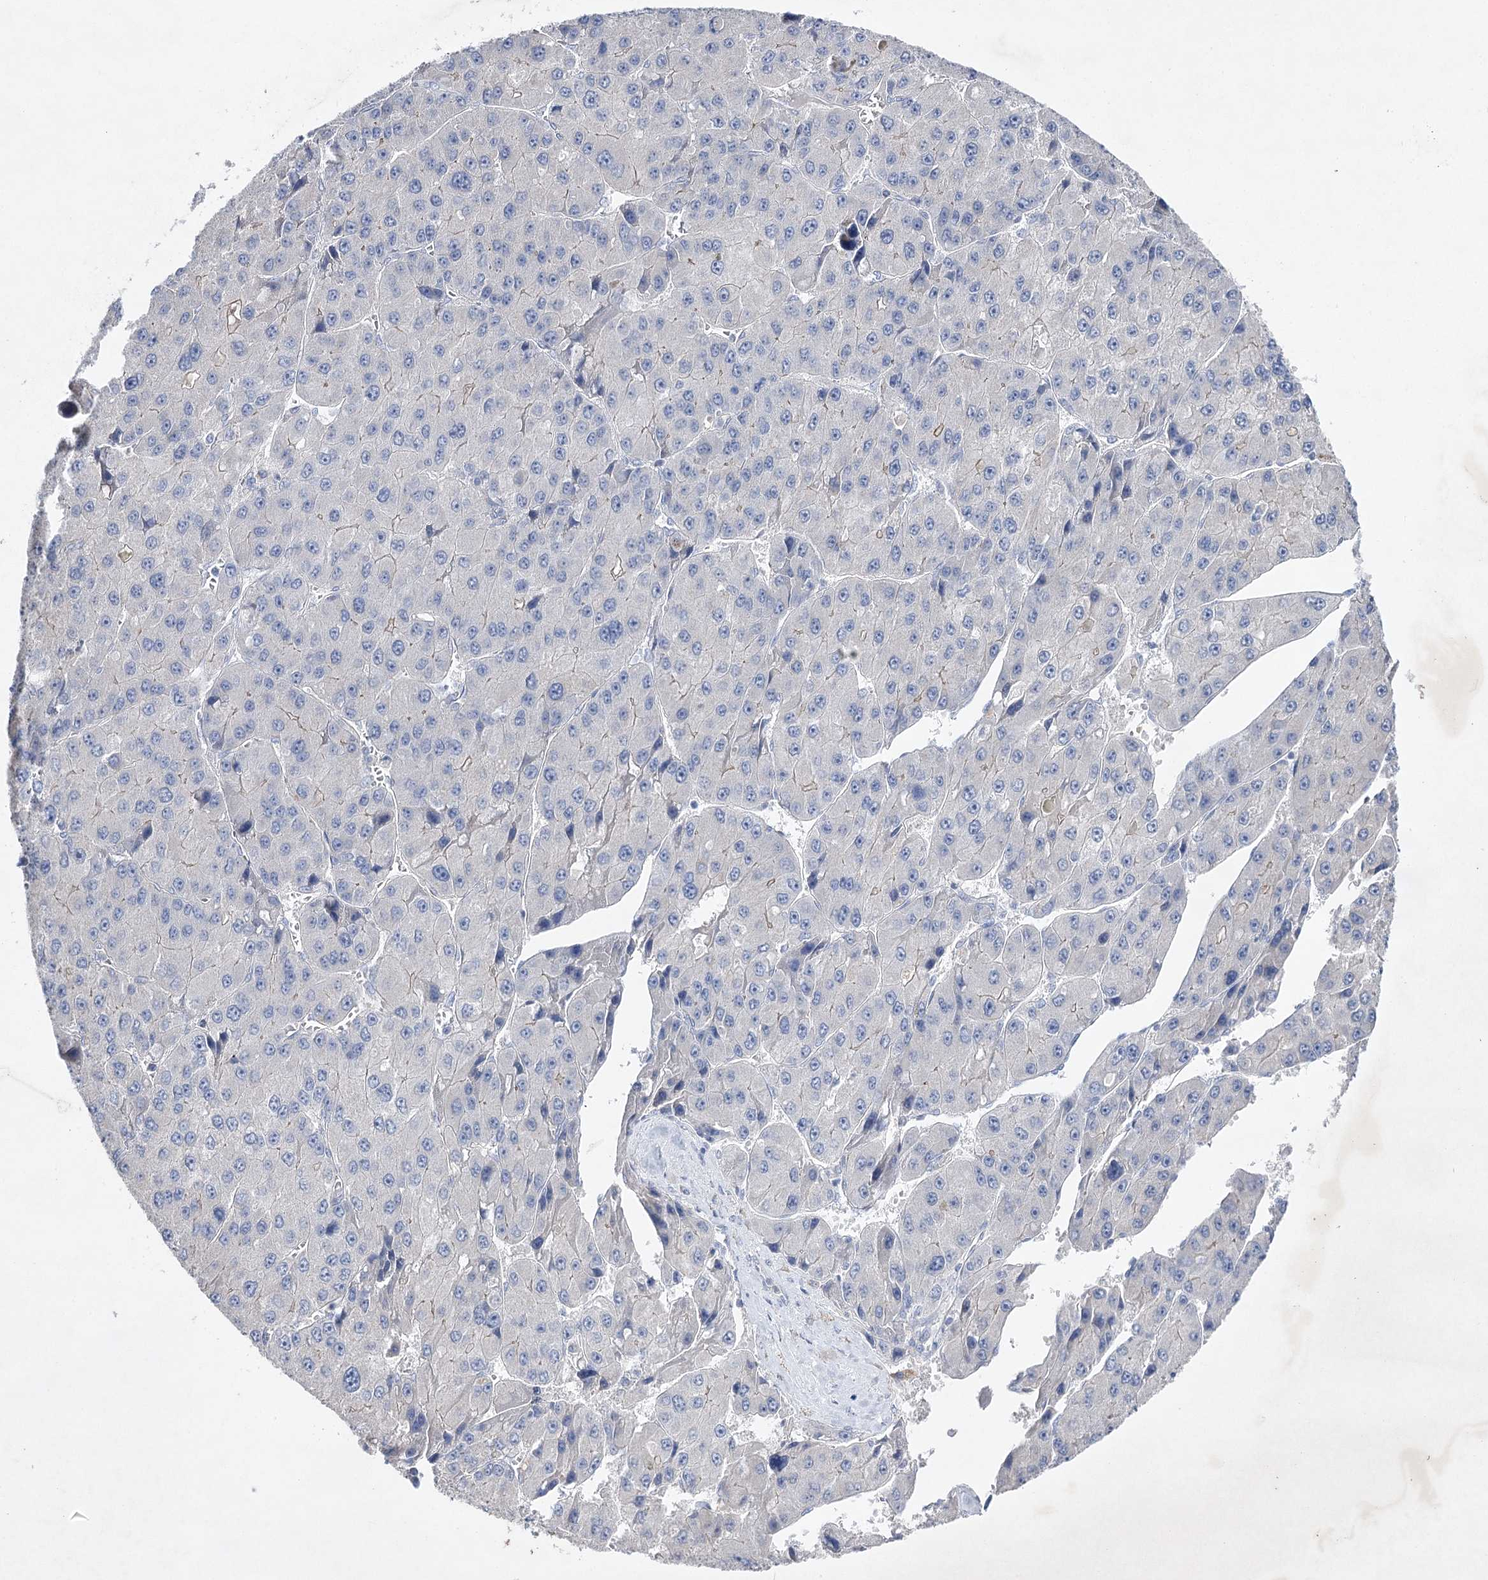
{"staining": {"intensity": "negative", "quantity": "none", "location": "none"}, "tissue": "liver cancer", "cell_type": "Tumor cells", "image_type": "cancer", "snomed": [{"axis": "morphology", "description": "Carcinoma, Hepatocellular, NOS"}, {"axis": "topography", "description": "Liver"}], "caption": "Tumor cells show no significant protein staining in liver cancer. (DAB (3,3'-diaminobenzidine) immunohistochemistry with hematoxylin counter stain).", "gene": "COX15", "patient": {"sex": "female", "age": 73}}